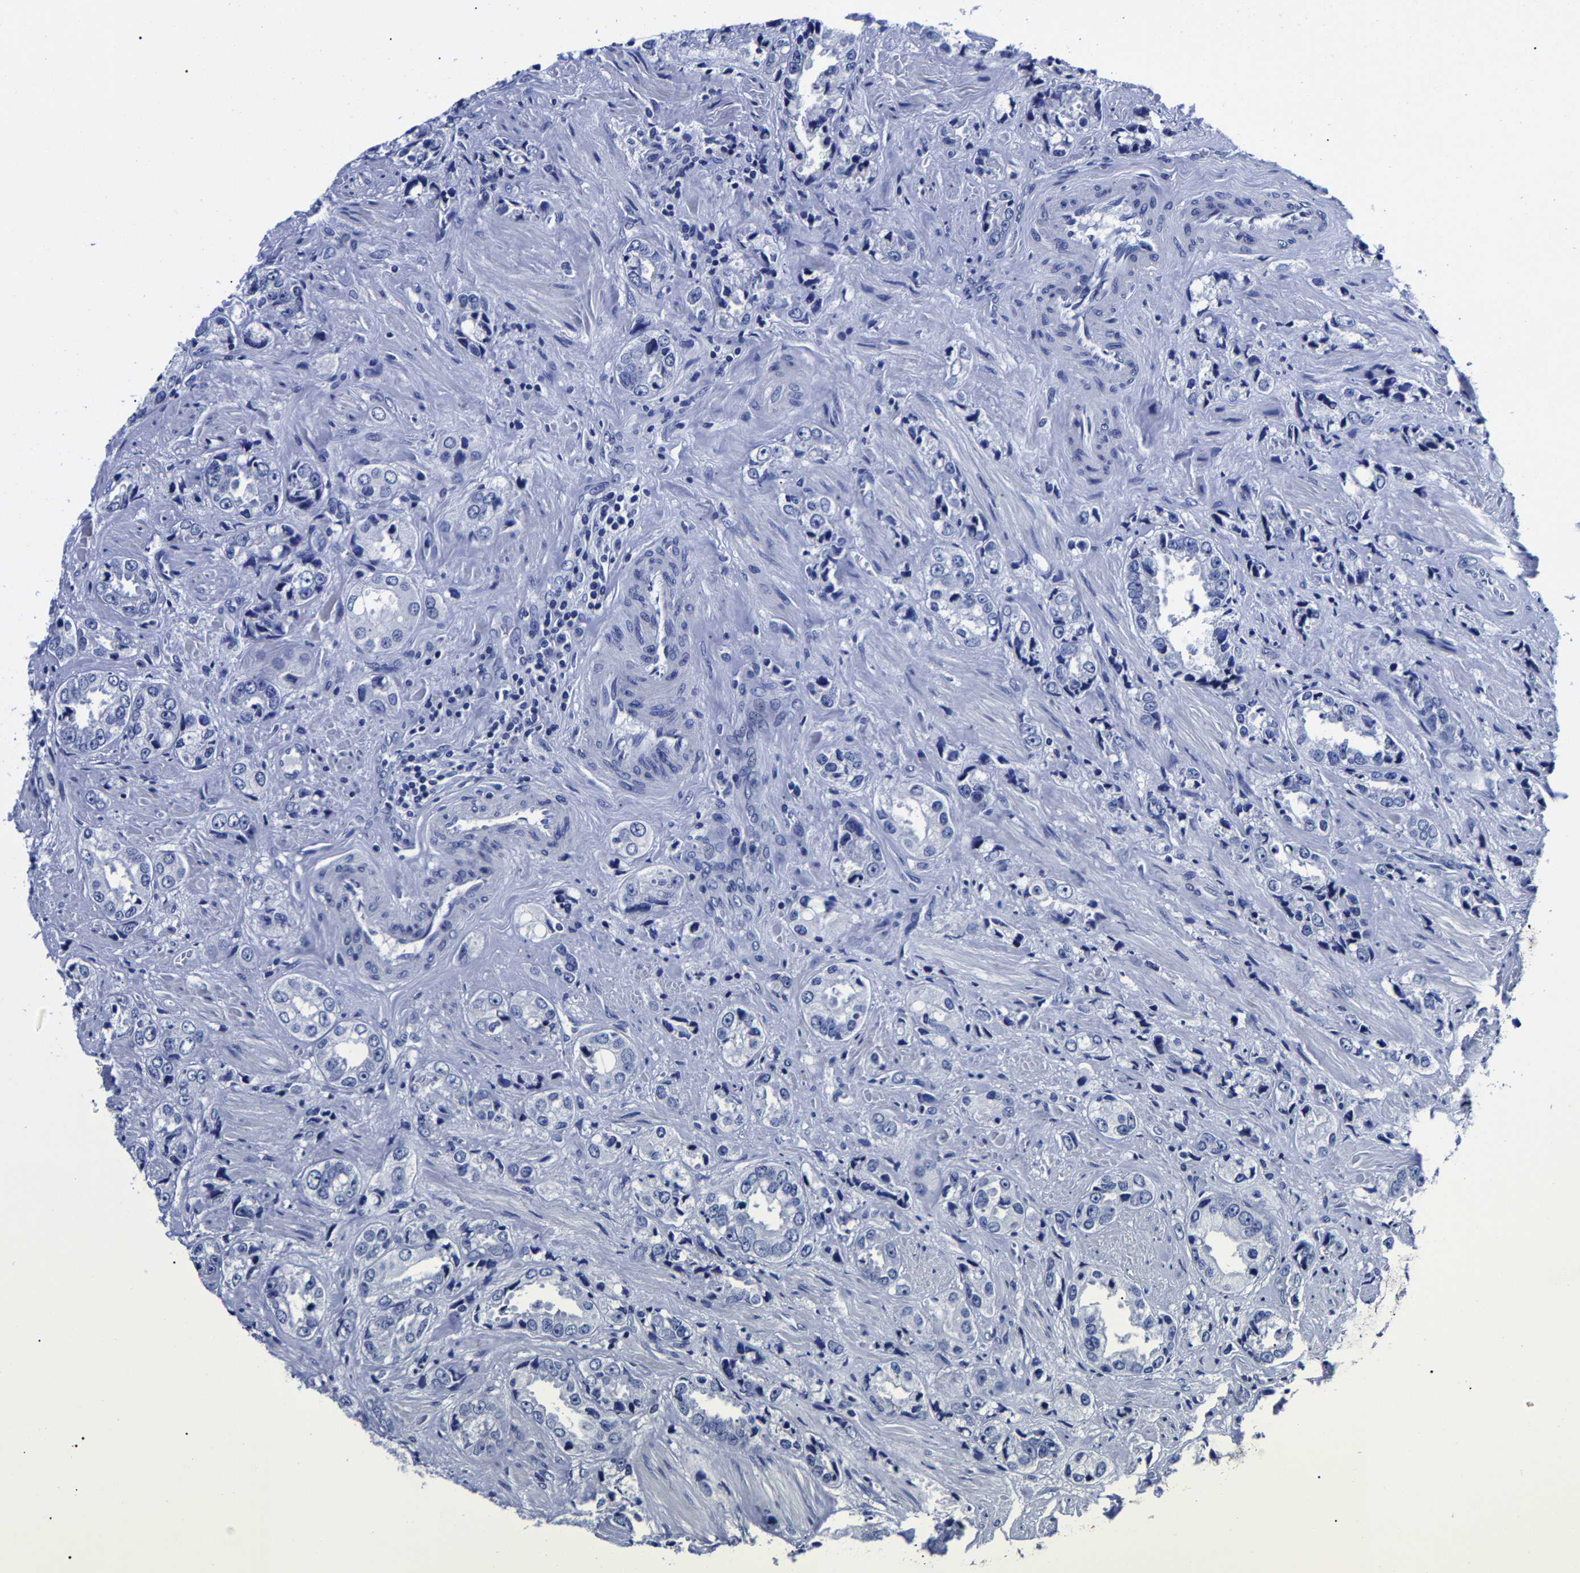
{"staining": {"intensity": "negative", "quantity": "none", "location": "none"}, "tissue": "prostate cancer", "cell_type": "Tumor cells", "image_type": "cancer", "snomed": [{"axis": "morphology", "description": "Adenocarcinoma, High grade"}, {"axis": "topography", "description": "Prostate"}], "caption": "IHC of human prostate adenocarcinoma (high-grade) reveals no expression in tumor cells.", "gene": "CPA2", "patient": {"sex": "male", "age": 61}}